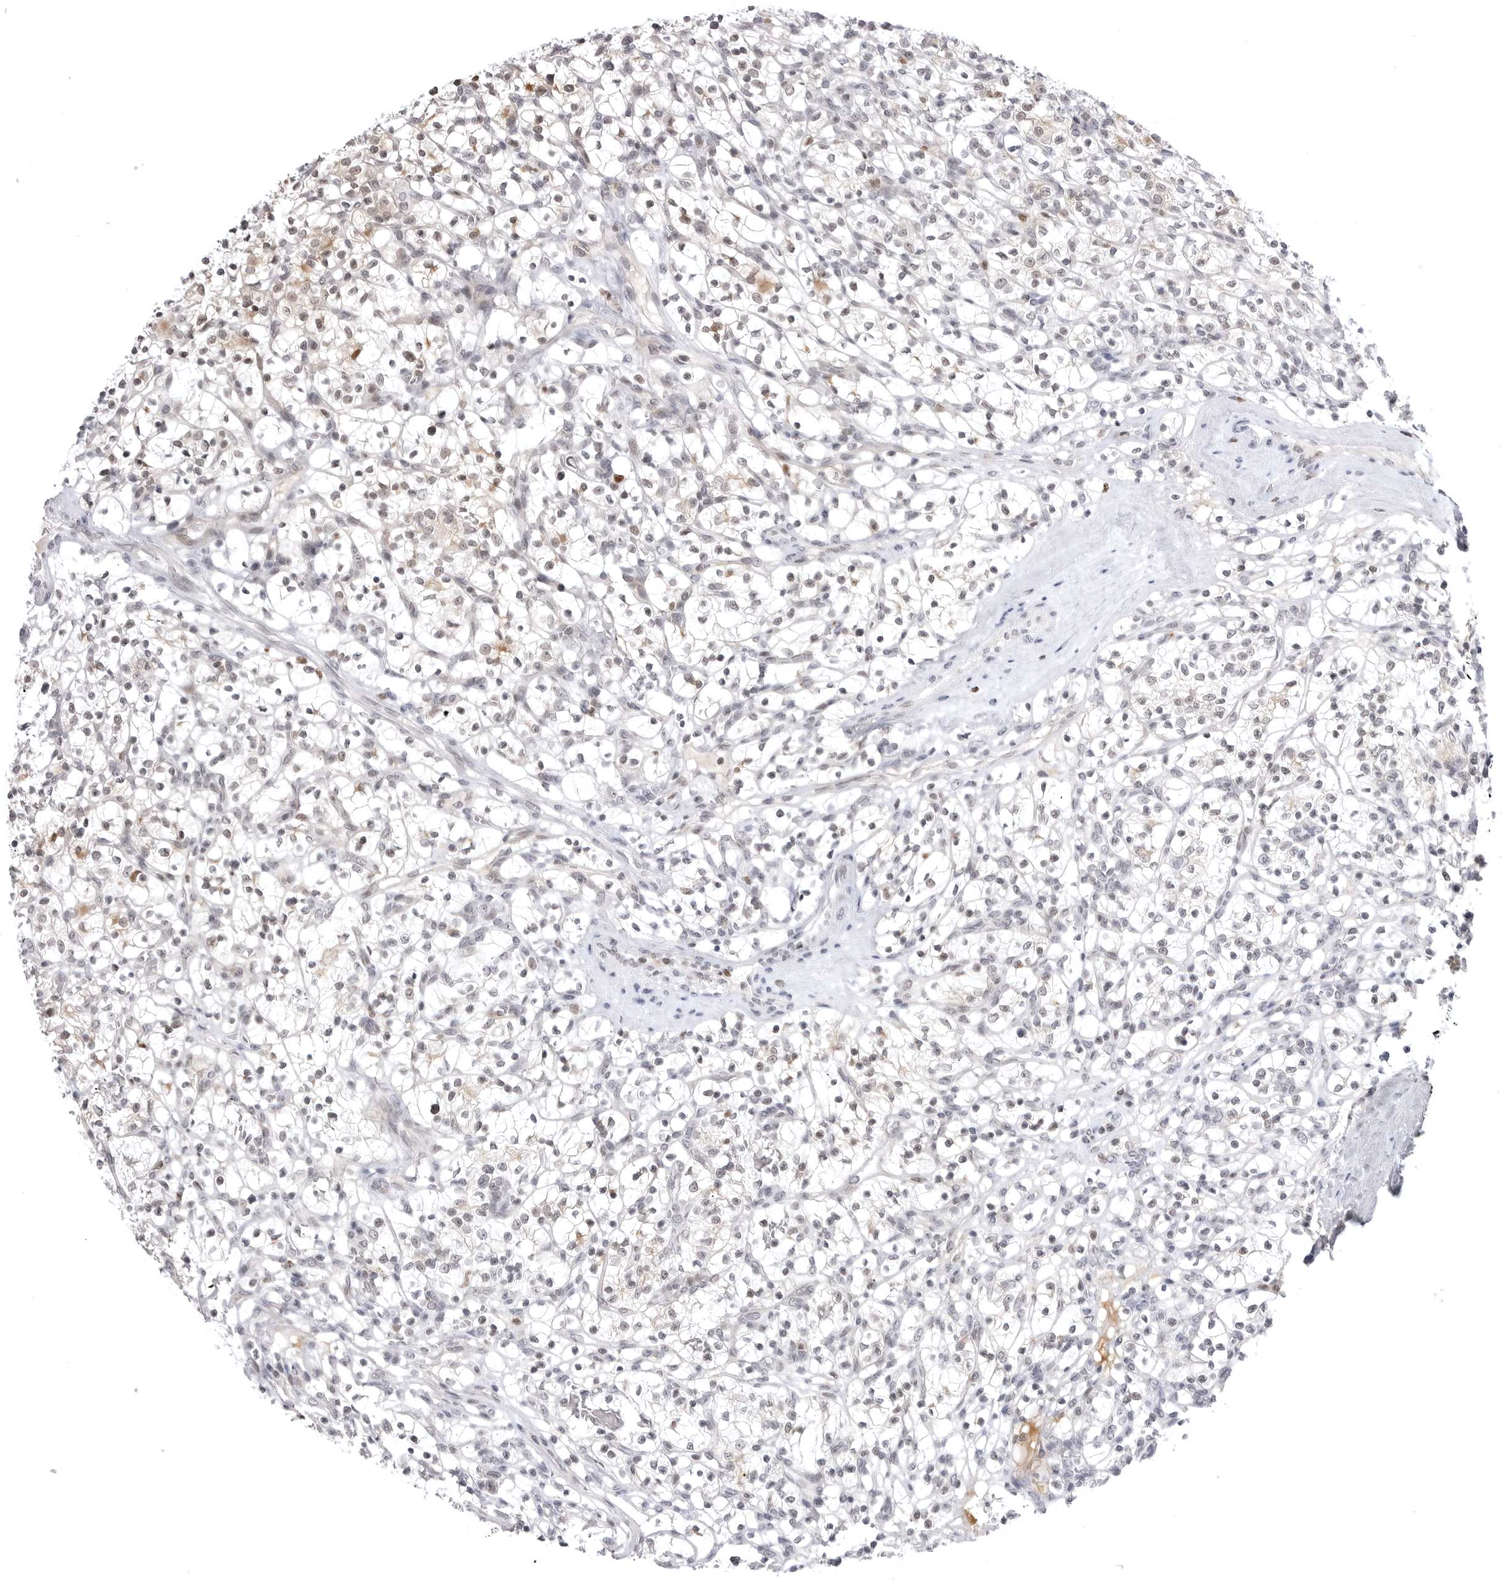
{"staining": {"intensity": "negative", "quantity": "none", "location": "none"}, "tissue": "renal cancer", "cell_type": "Tumor cells", "image_type": "cancer", "snomed": [{"axis": "morphology", "description": "Adenocarcinoma, NOS"}, {"axis": "topography", "description": "Kidney"}], "caption": "Immunohistochemistry (IHC) of human renal cancer displays no positivity in tumor cells.", "gene": "PTK2B", "patient": {"sex": "female", "age": 57}}